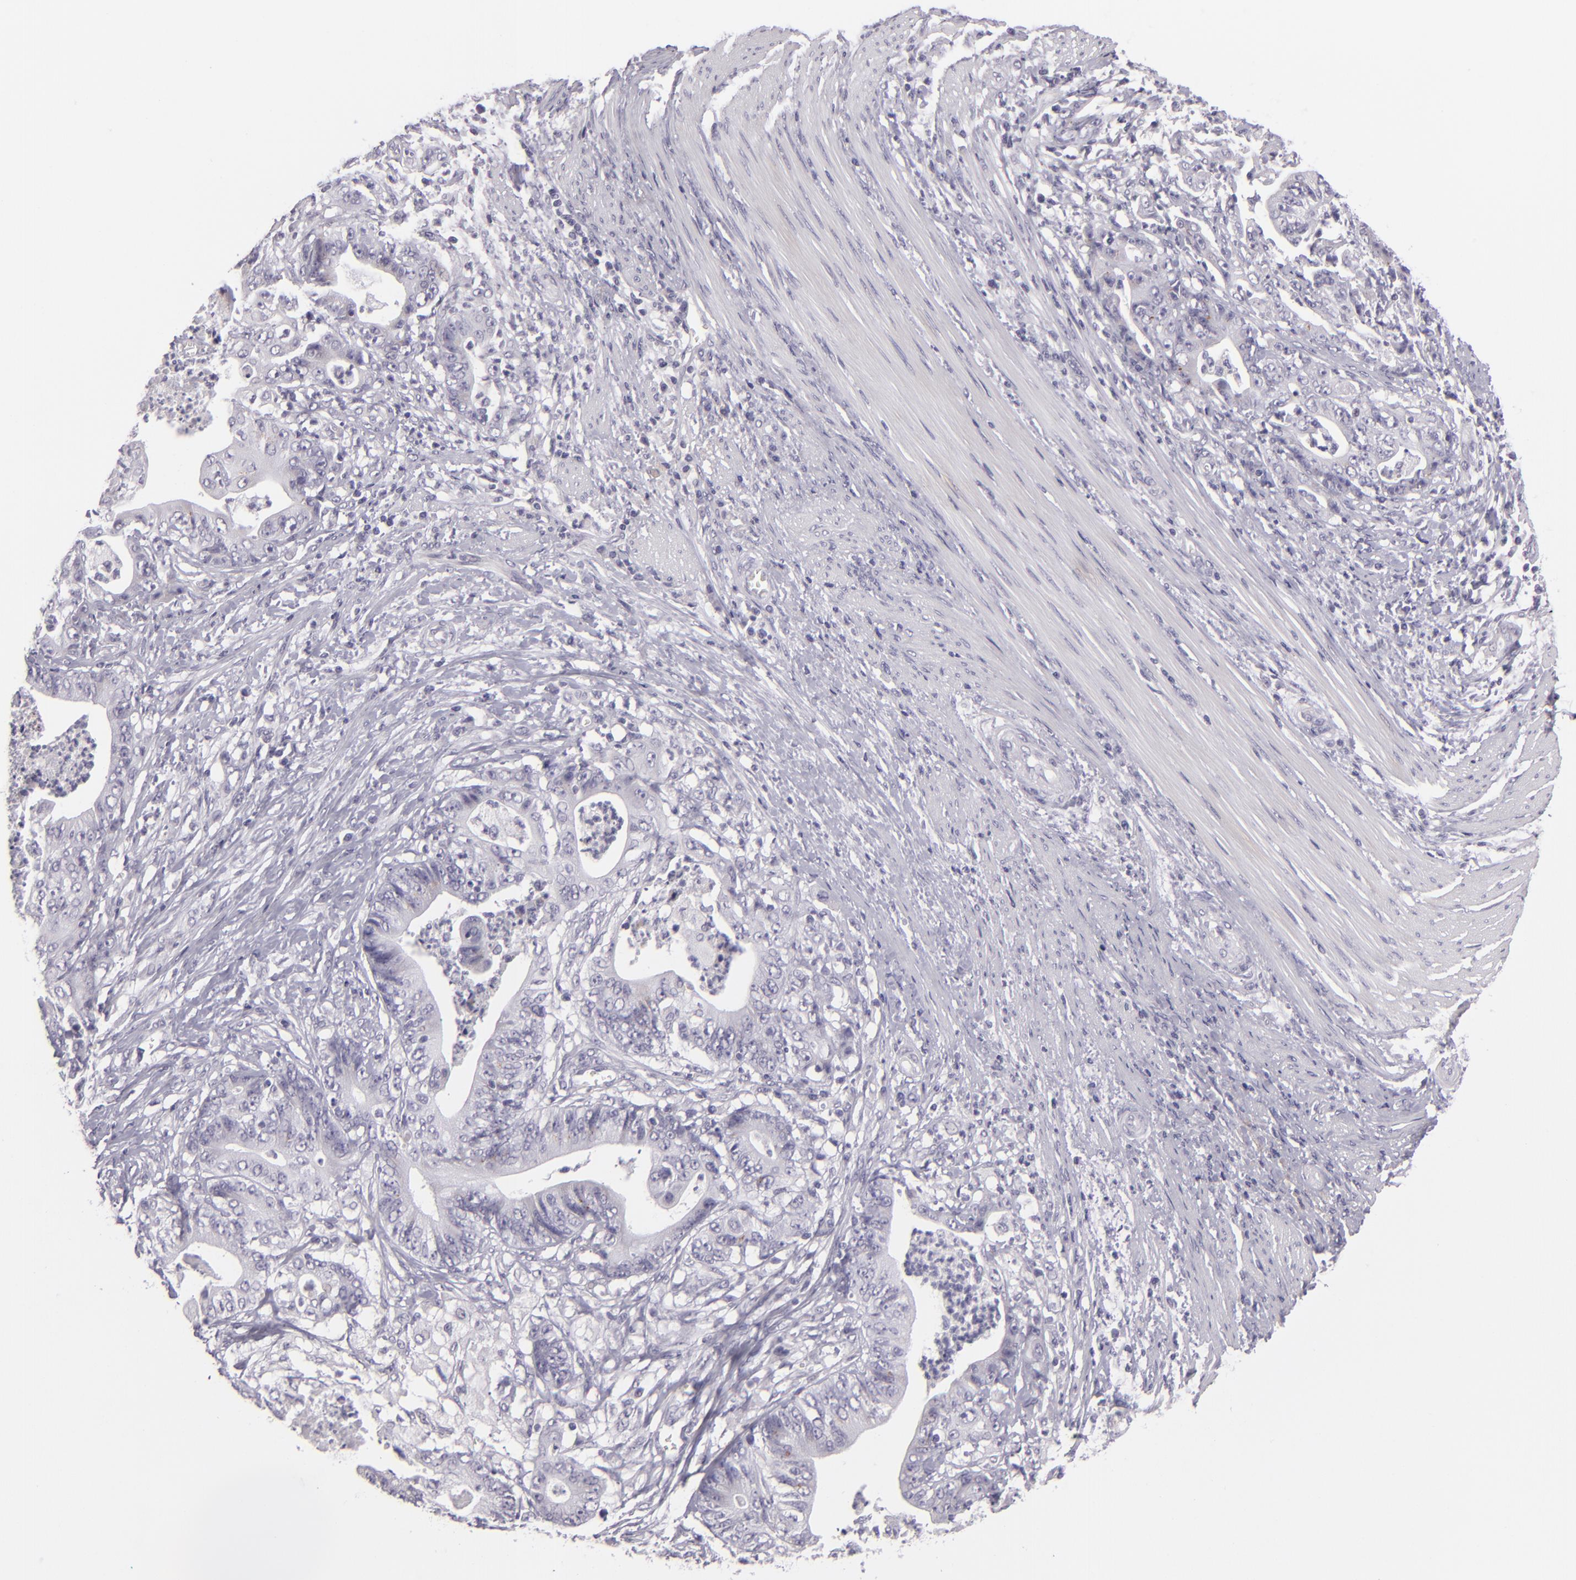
{"staining": {"intensity": "negative", "quantity": "none", "location": "none"}, "tissue": "stomach cancer", "cell_type": "Tumor cells", "image_type": "cancer", "snomed": [{"axis": "morphology", "description": "Adenocarcinoma, NOS"}, {"axis": "topography", "description": "Stomach, lower"}], "caption": "Adenocarcinoma (stomach) was stained to show a protein in brown. There is no significant positivity in tumor cells.", "gene": "EGFL6", "patient": {"sex": "female", "age": 86}}